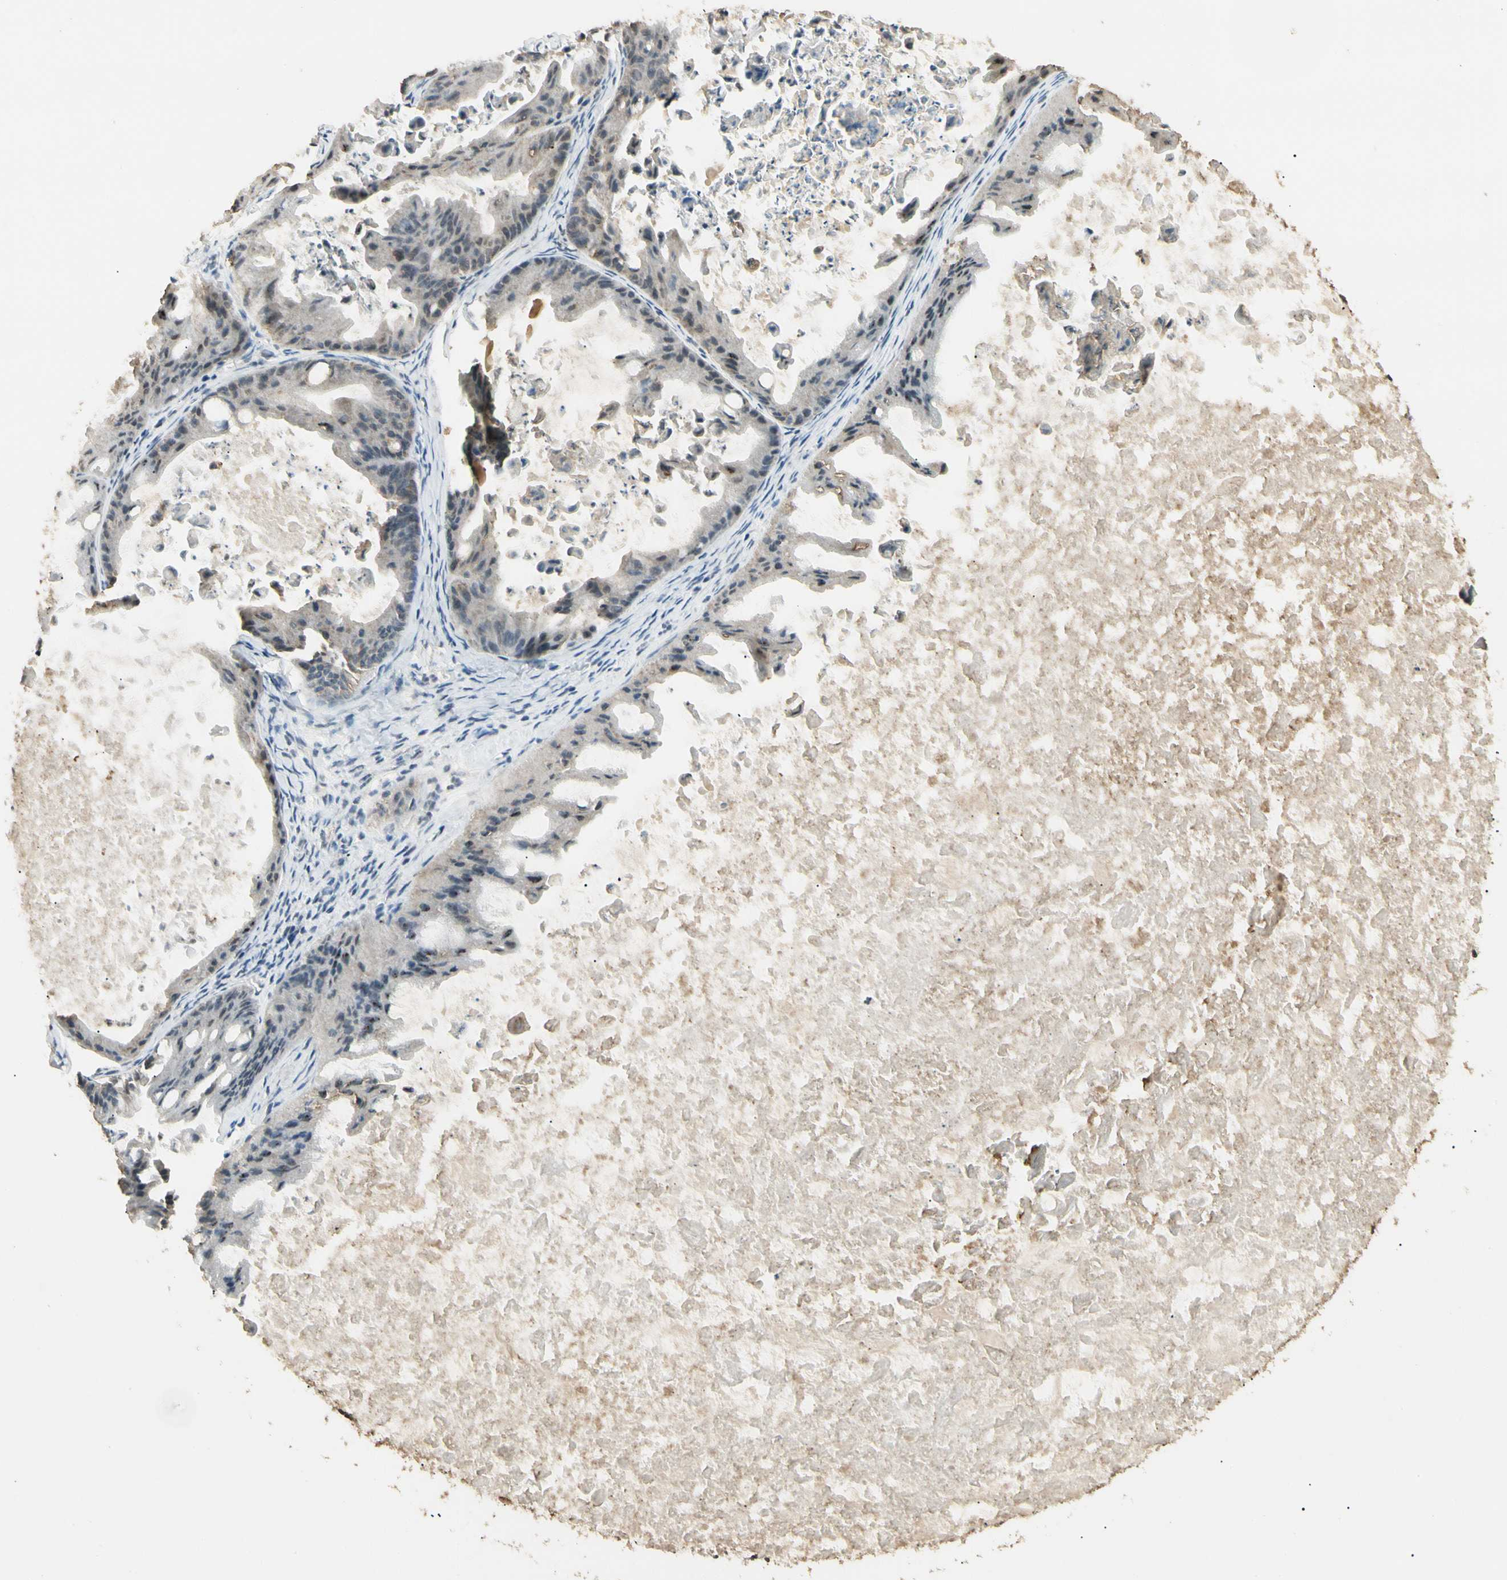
{"staining": {"intensity": "weak", "quantity": ">75%", "location": "cytoplasmic/membranous"}, "tissue": "ovarian cancer", "cell_type": "Tumor cells", "image_type": "cancer", "snomed": [{"axis": "morphology", "description": "Cystadenocarcinoma, mucinous, NOS"}, {"axis": "topography", "description": "Ovary"}], "caption": "Ovarian mucinous cystadenocarcinoma stained with DAB (3,3'-diaminobenzidine) IHC displays low levels of weak cytoplasmic/membranous positivity in approximately >75% of tumor cells.", "gene": "SGCA", "patient": {"sex": "female", "age": 37}}